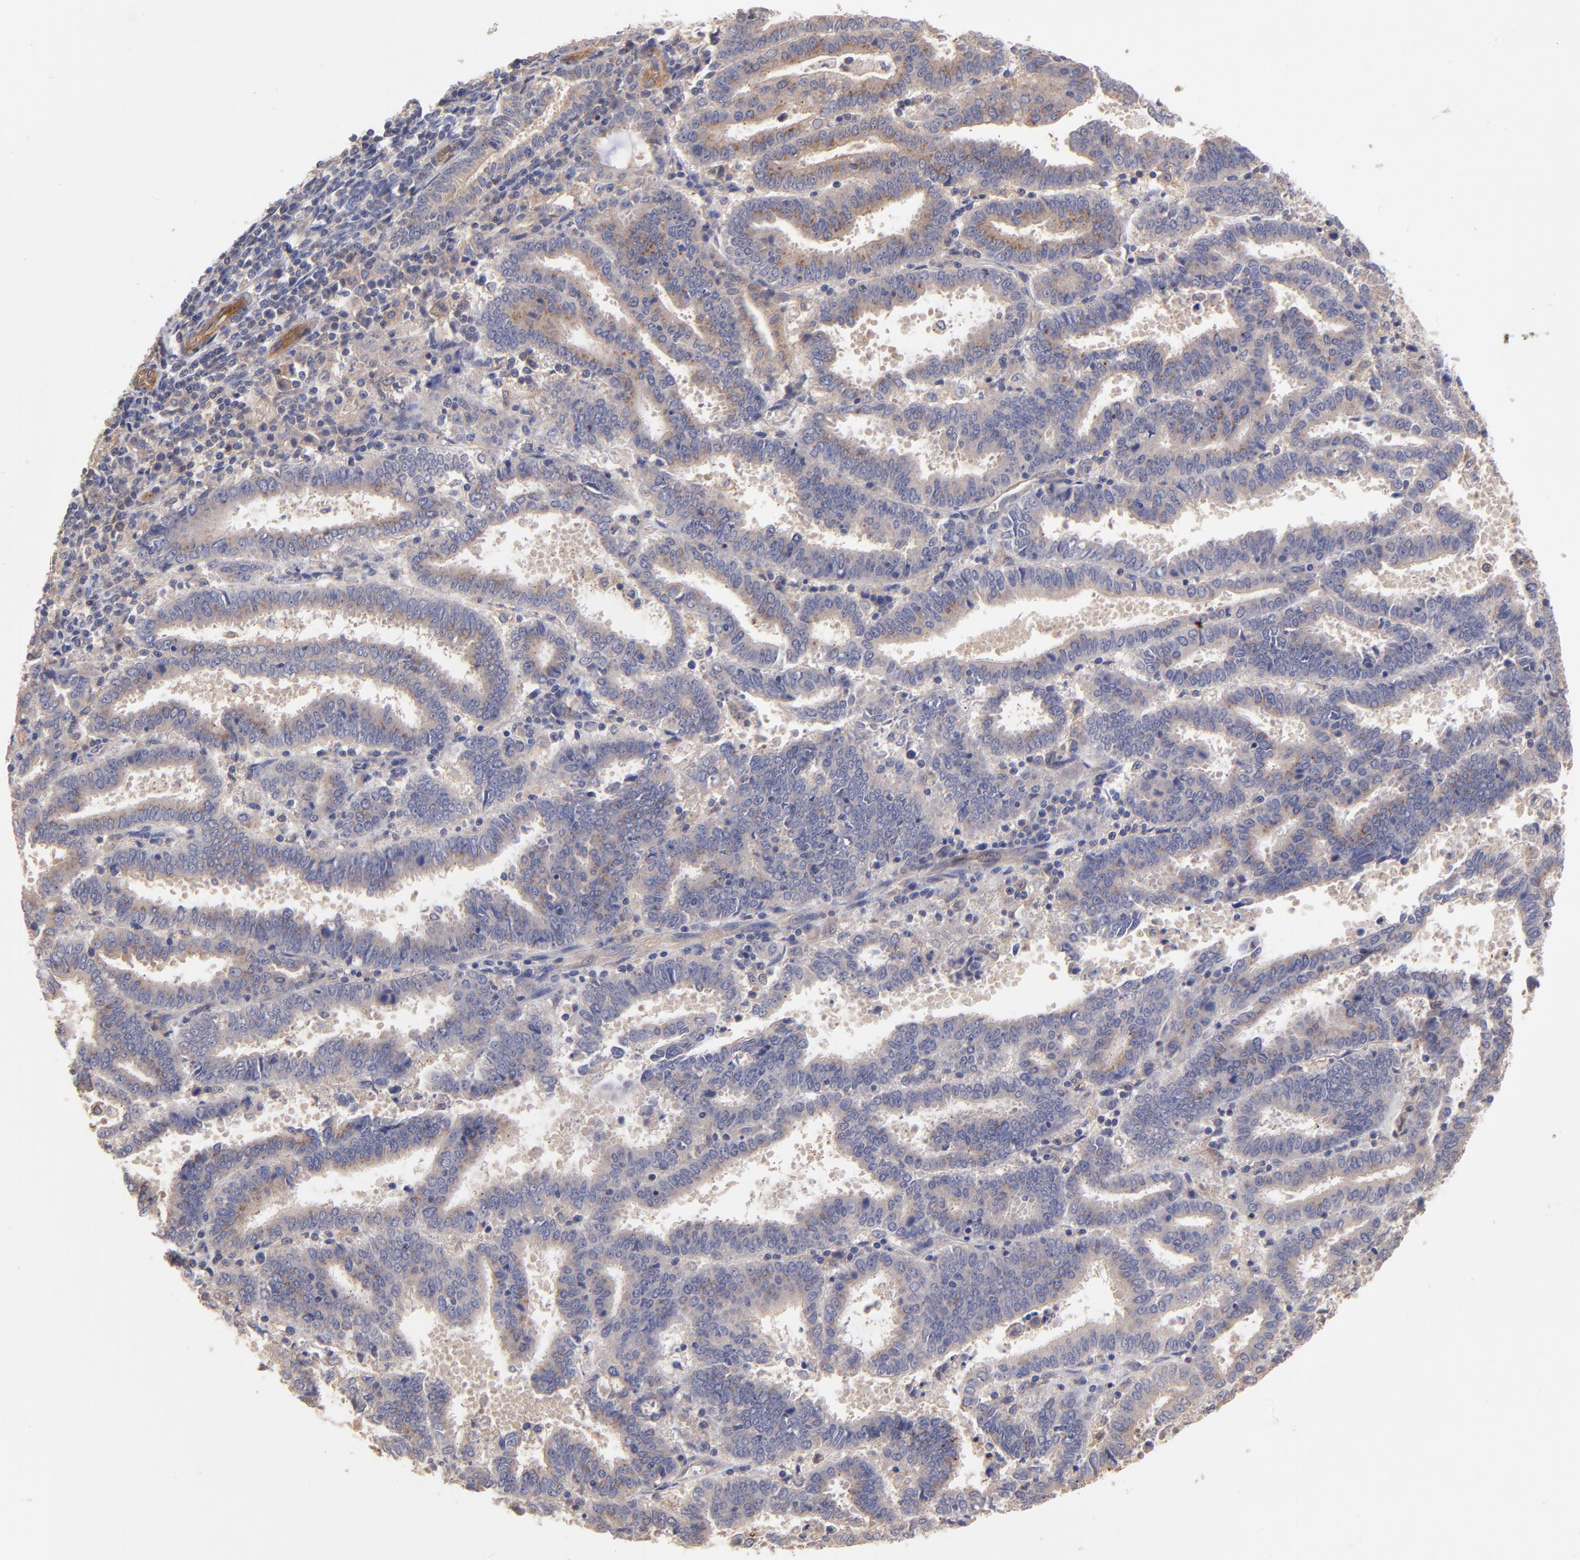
{"staining": {"intensity": "weak", "quantity": "25%-75%", "location": "cytoplasmic/membranous"}, "tissue": "endometrial cancer", "cell_type": "Tumor cells", "image_type": "cancer", "snomed": [{"axis": "morphology", "description": "Adenocarcinoma, NOS"}, {"axis": "topography", "description": "Uterus"}], "caption": "Approximately 25%-75% of tumor cells in endometrial cancer exhibit weak cytoplasmic/membranous protein staining as visualized by brown immunohistochemical staining.", "gene": "ASB7", "patient": {"sex": "female", "age": 83}}